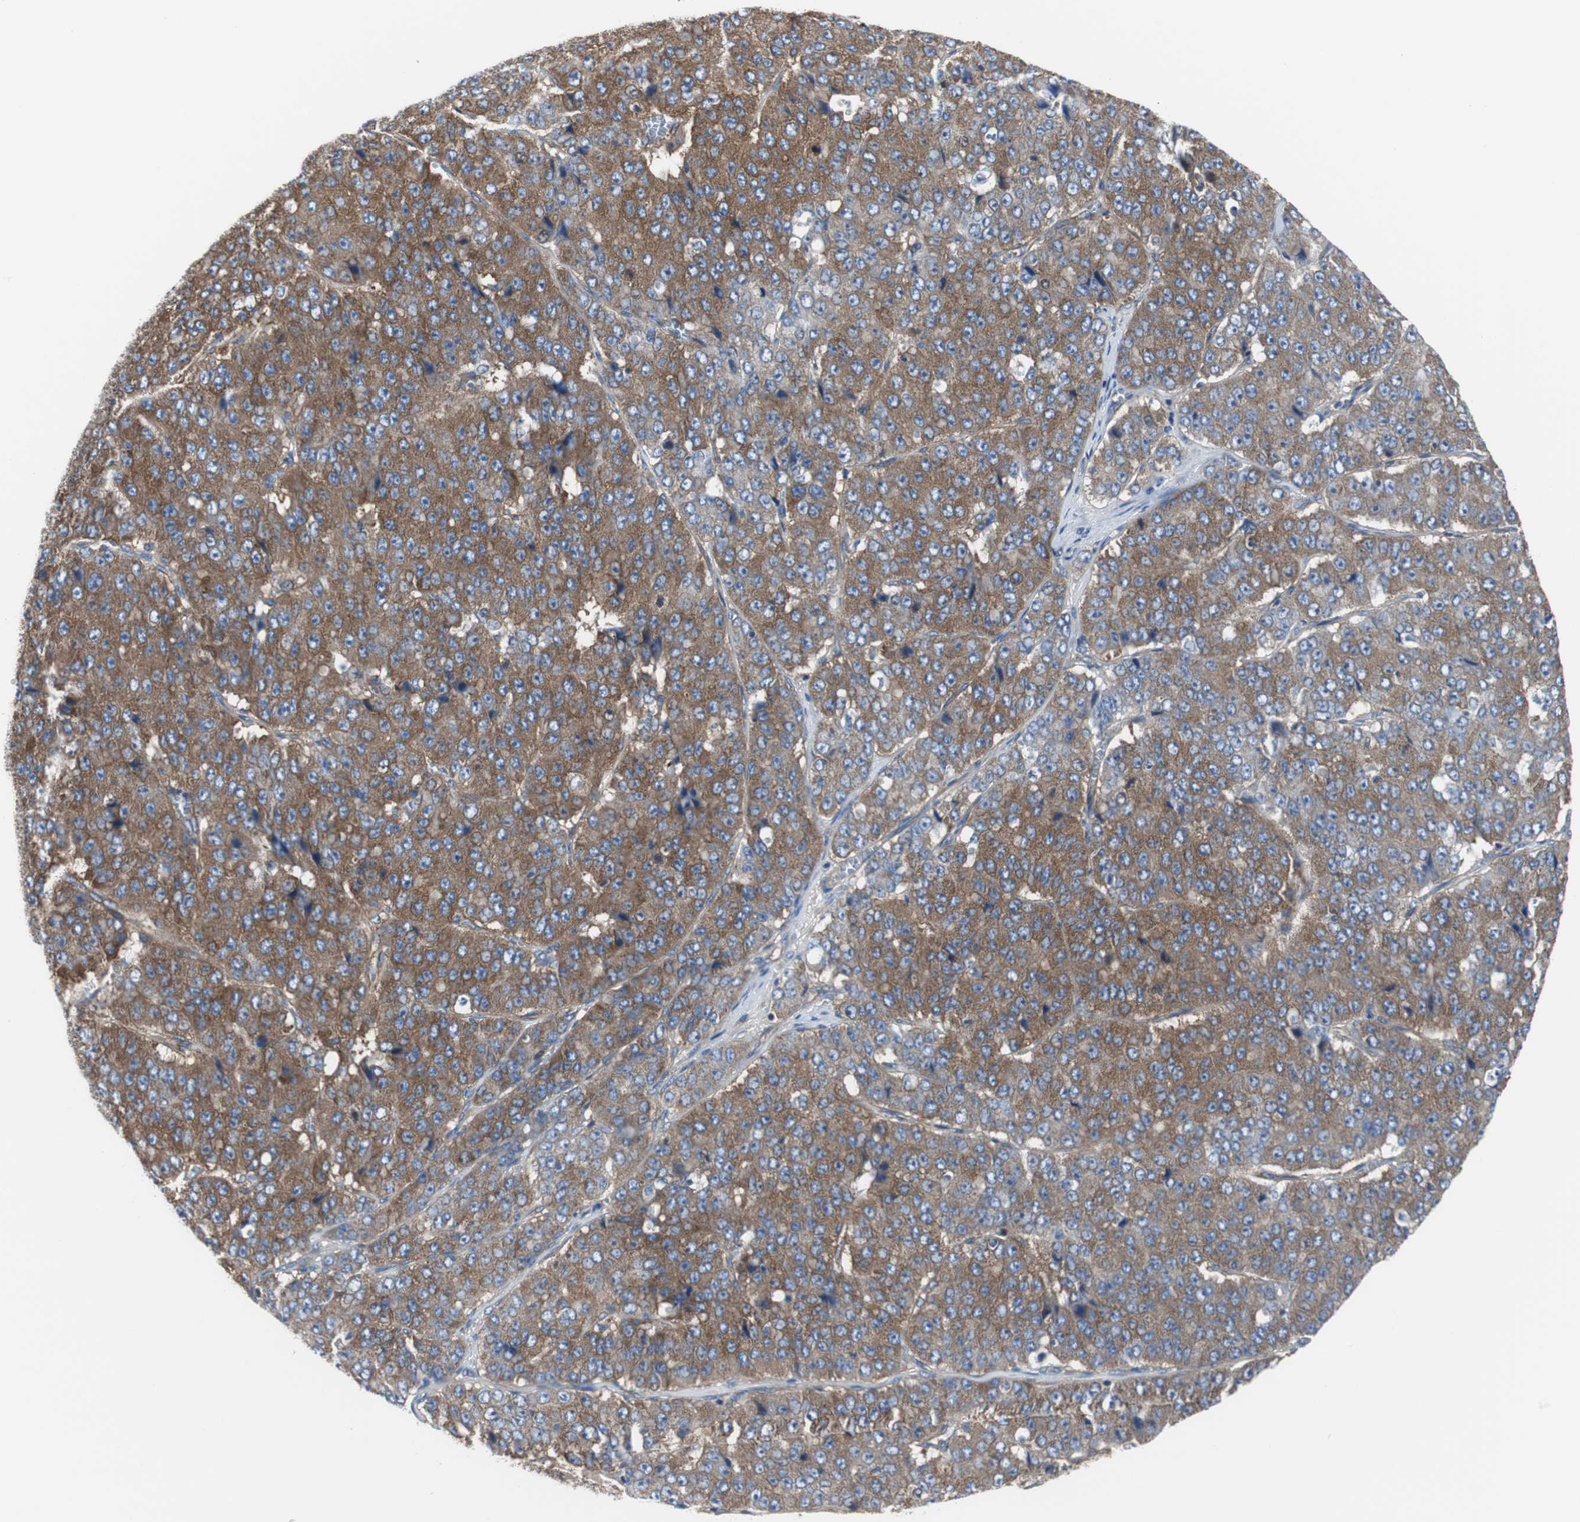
{"staining": {"intensity": "moderate", "quantity": ">75%", "location": "cytoplasmic/membranous"}, "tissue": "pancreatic cancer", "cell_type": "Tumor cells", "image_type": "cancer", "snomed": [{"axis": "morphology", "description": "Adenocarcinoma, NOS"}, {"axis": "topography", "description": "Pancreas"}], "caption": "Adenocarcinoma (pancreatic) stained with a protein marker demonstrates moderate staining in tumor cells.", "gene": "BRAF", "patient": {"sex": "male", "age": 50}}